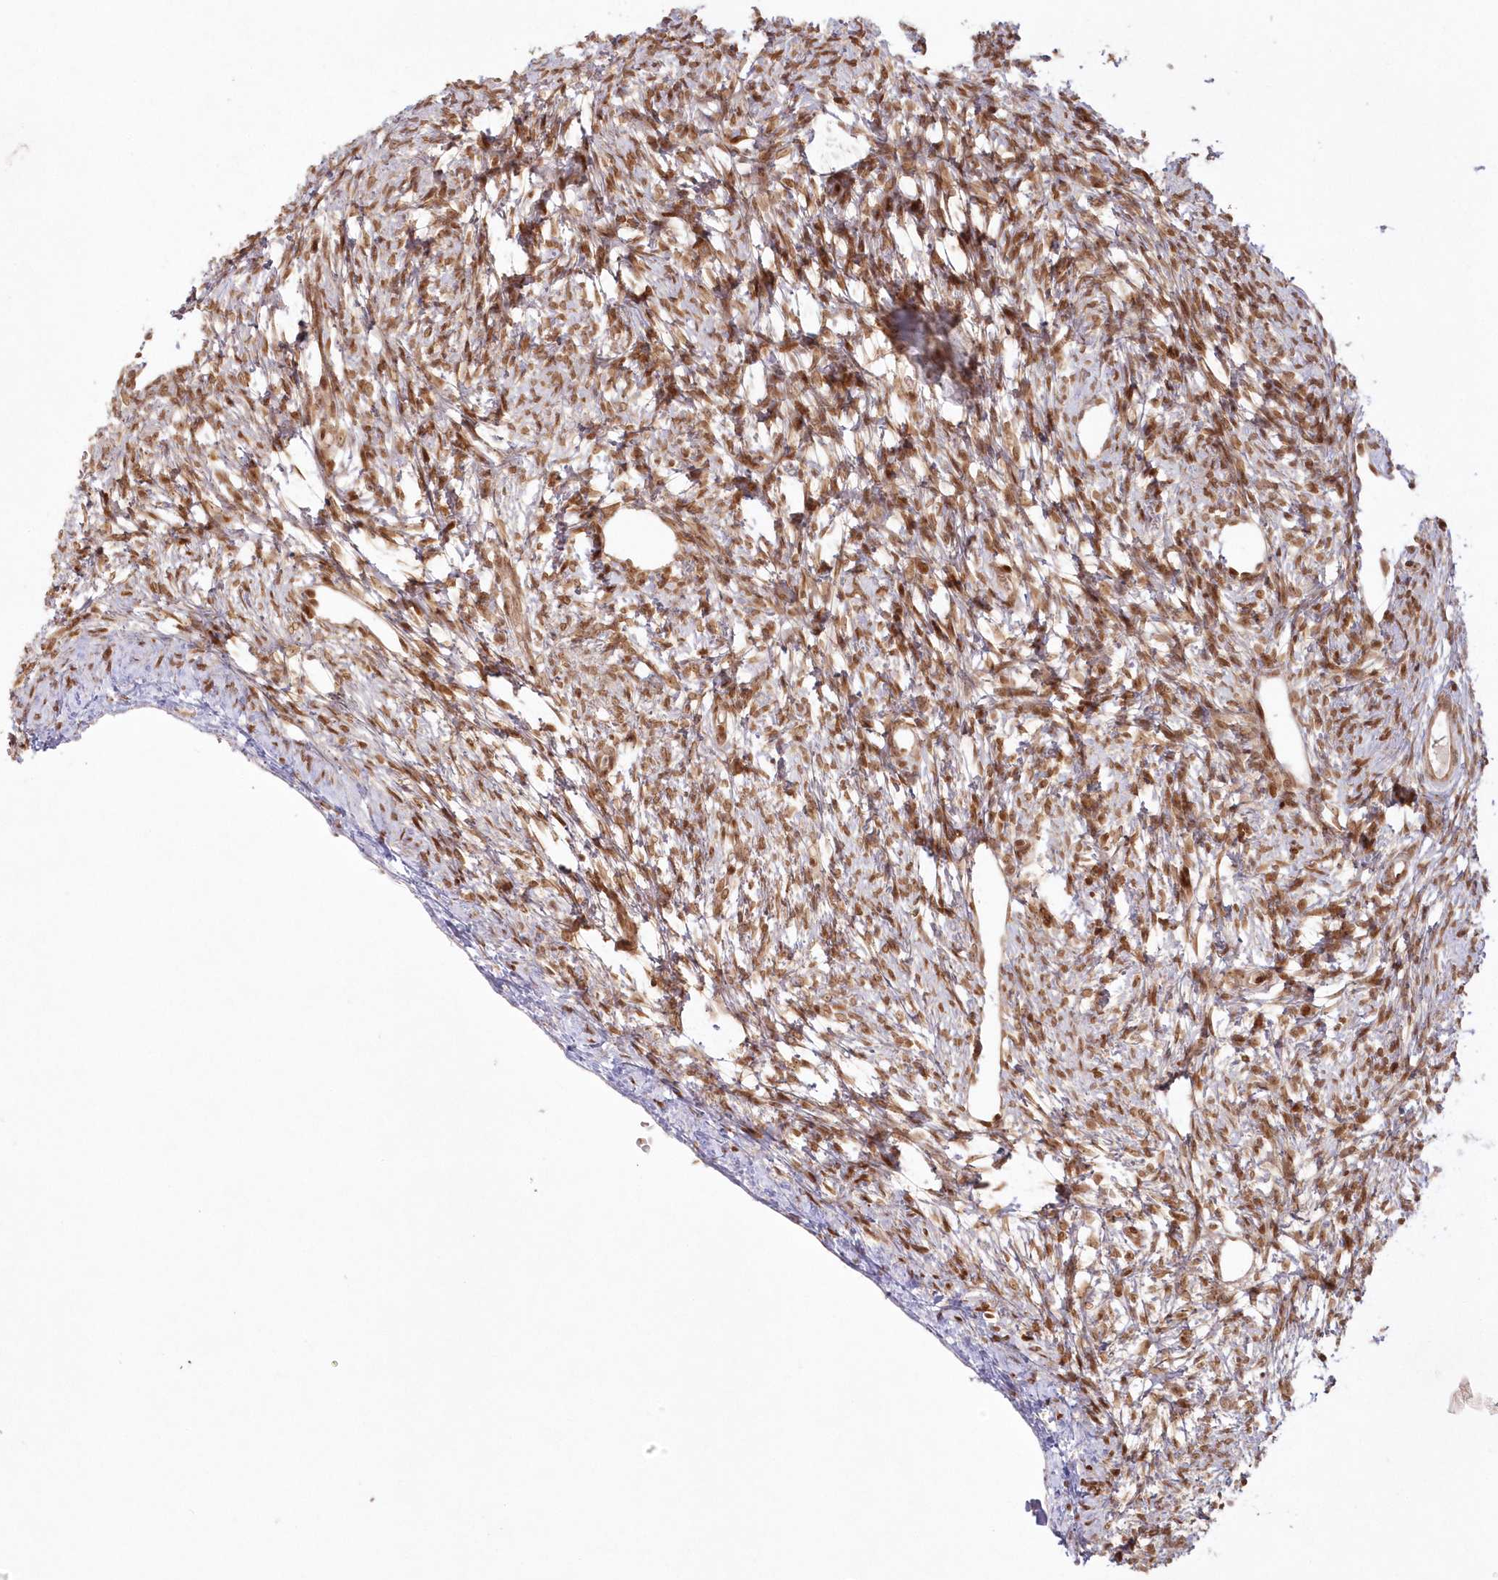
{"staining": {"intensity": "moderate", "quantity": ">75%", "location": "cytoplasmic/membranous,nuclear"}, "tissue": "ovary", "cell_type": "Ovarian stroma cells", "image_type": "normal", "snomed": [{"axis": "morphology", "description": "Normal tissue, NOS"}, {"axis": "topography", "description": "Ovary"}], "caption": "Immunohistochemical staining of benign ovary reveals moderate cytoplasmic/membranous,nuclear protein staining in approximately >75% of ovarian stroma cells. The protein is shown in brown color, while the nuclei are stained blue.", "gene": "TOGARAM2", "patient": {"sex": "female", "age": 33}}